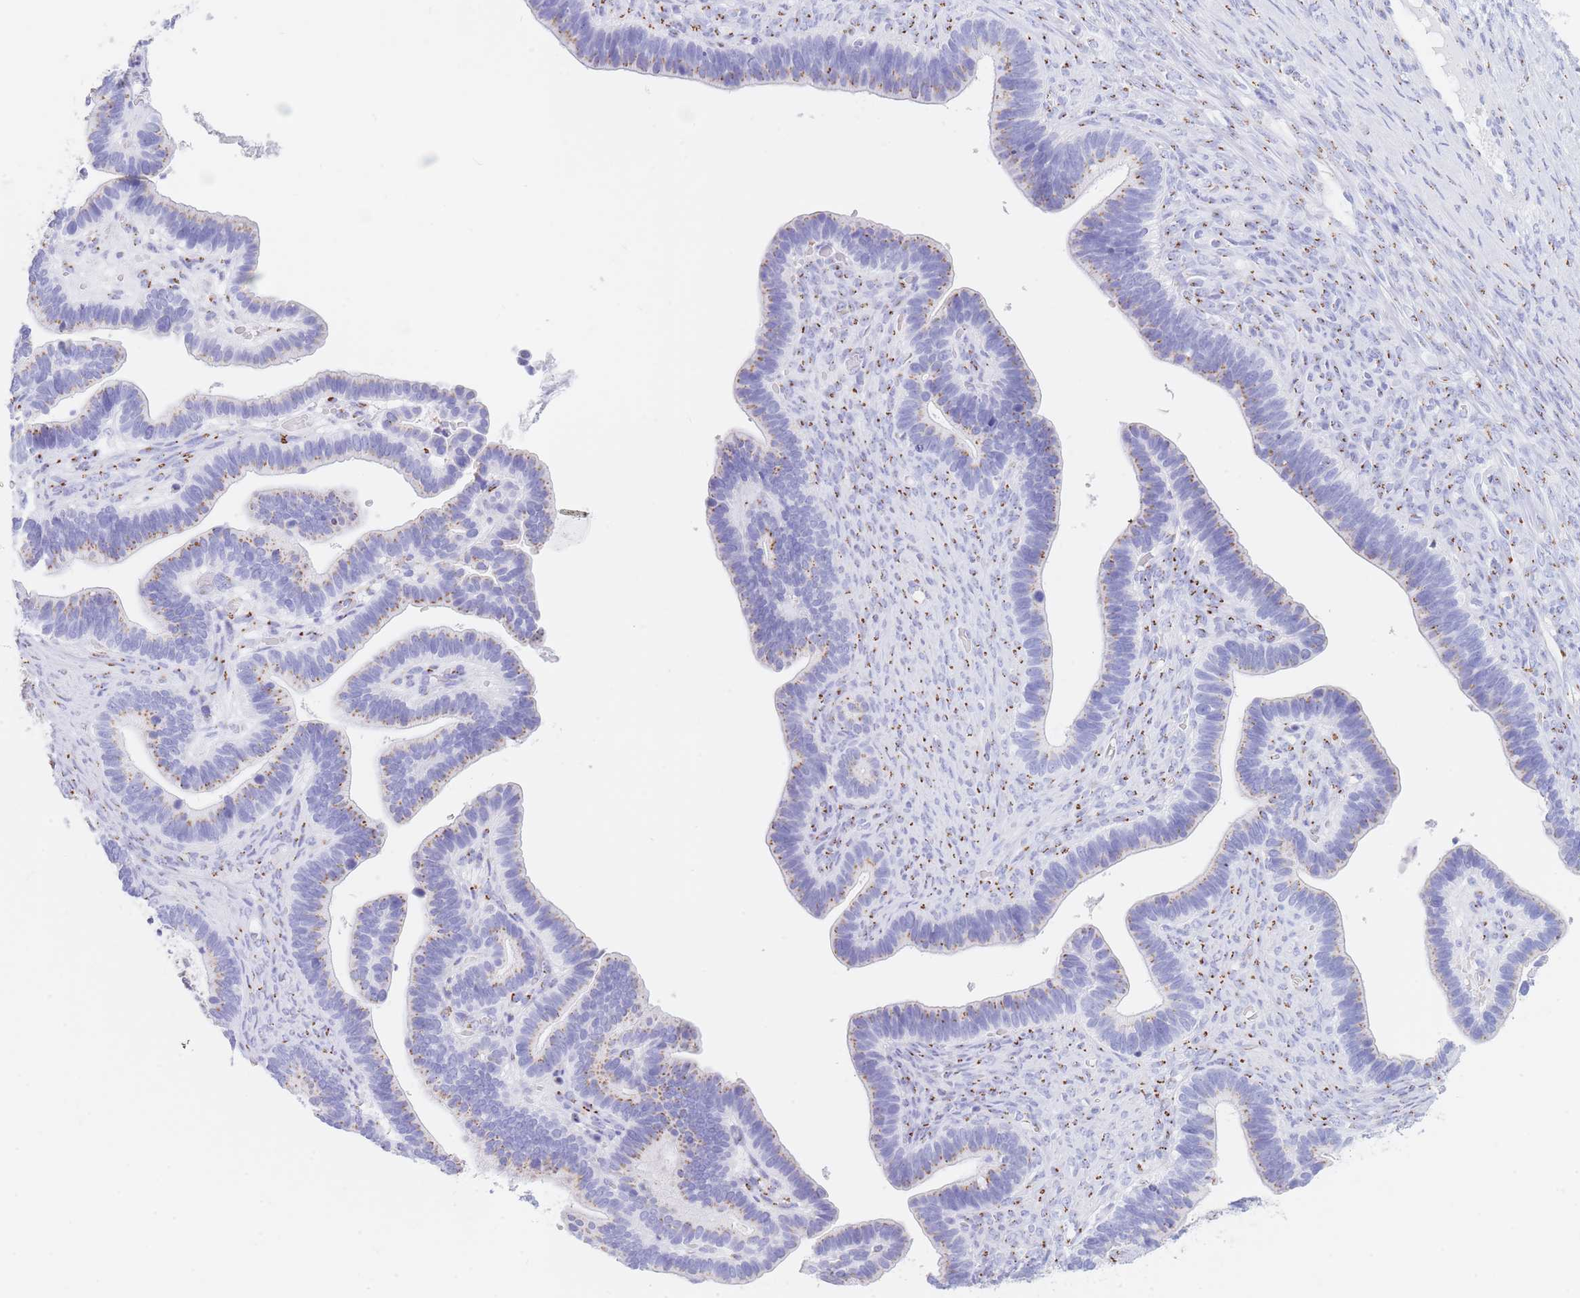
{"staining": {"intensity": "moderate", "quantity": "<25%", "location": "cytoplasmic/membranous"}, "tissue": "ovarian cancer", "cell_type": "Tumor cells", "image_type": "cancer", "snomed": [{"axis": "morphology", "description": "Cystadenocarcinoma, serous, NOS"}, {"axis": "topography", "description": "Ovary"}], "caption": "Serous cystadenocarcinoma (ovarian) stained with immunohistochemistry demonstrates moderate cytoplasmic/membranous positivity in about <25% of tumor cells.", "gene": "FAM3C", "patient": {"sex": "female", "age": 56}}